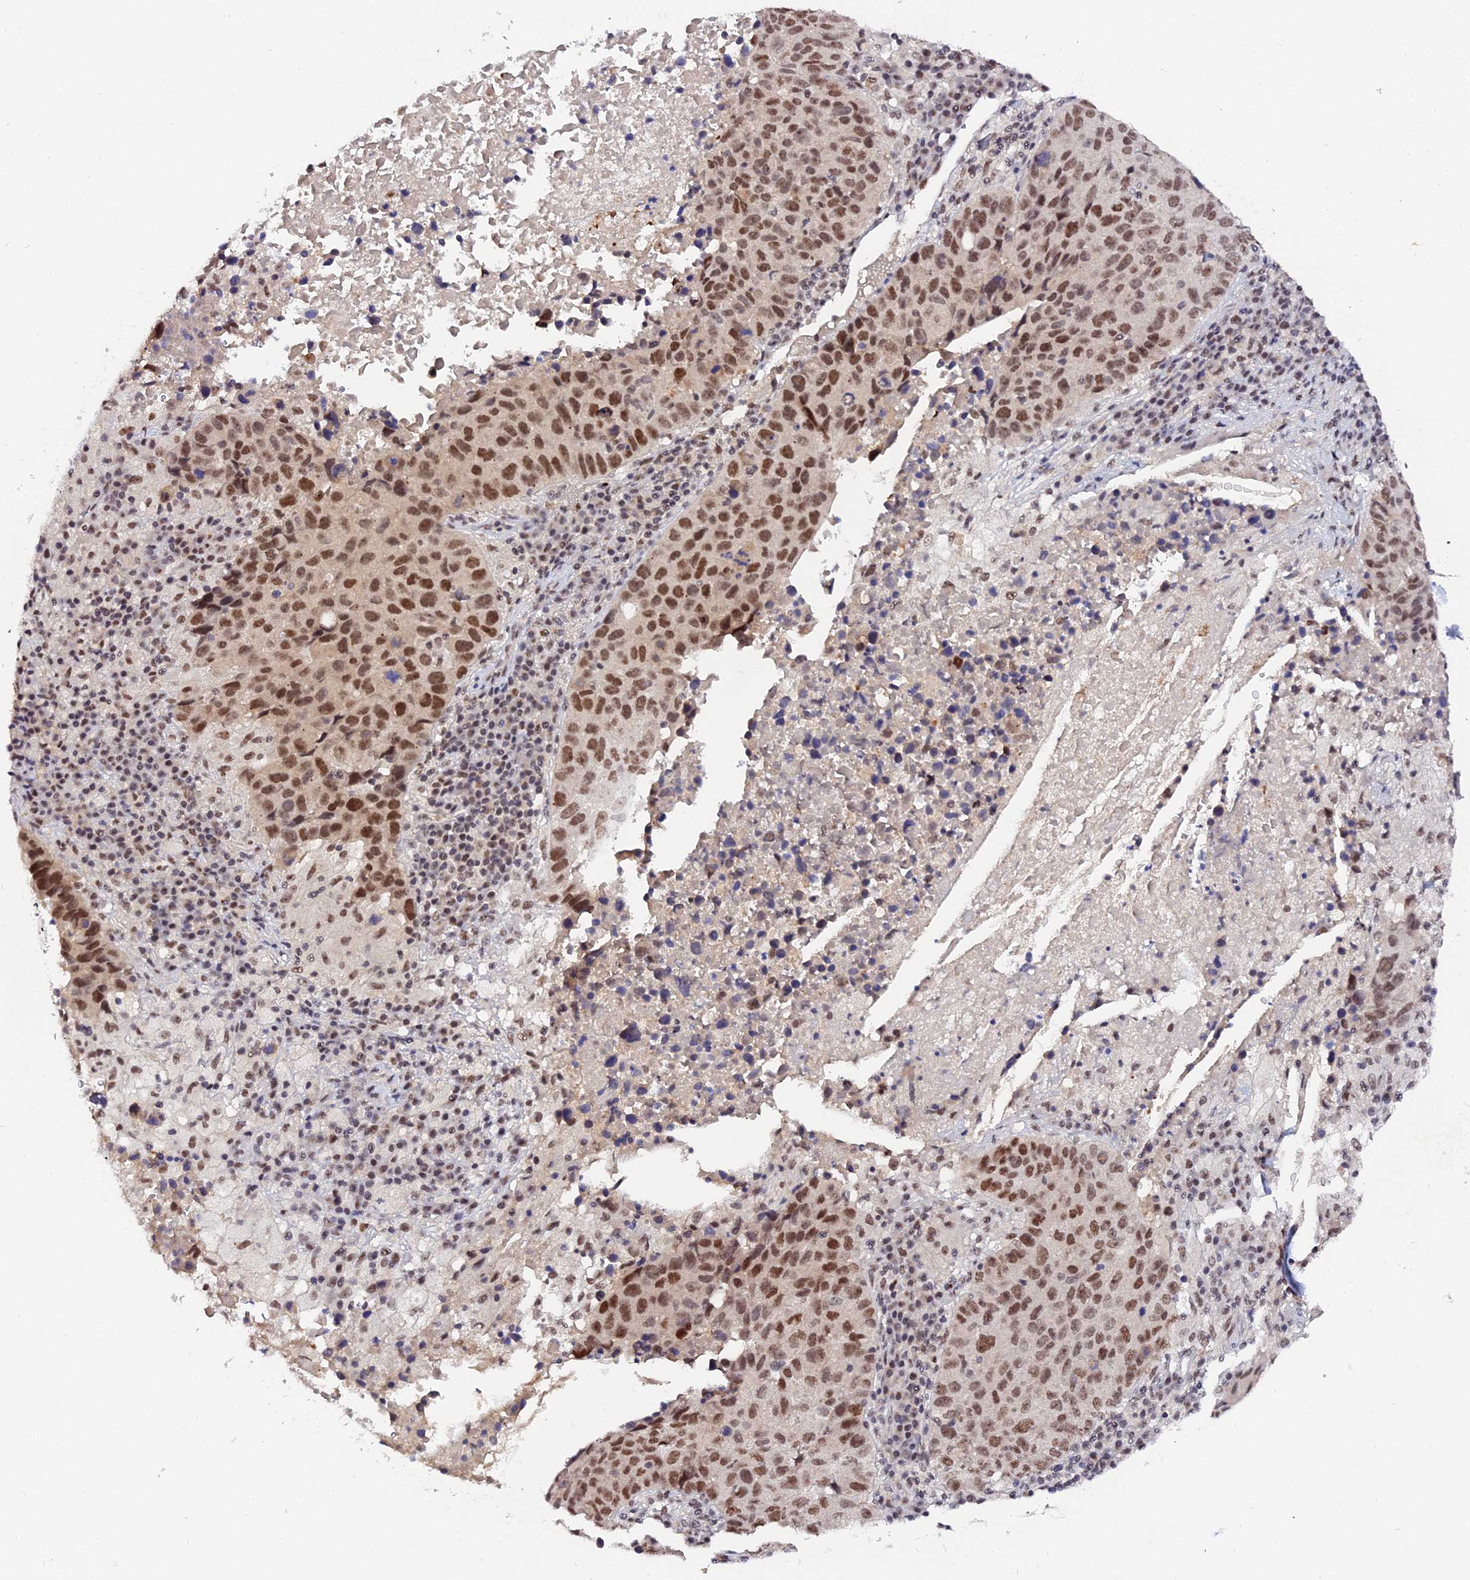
{"staining": {"intensity": "moderate", "quantity": ">75%", "location": "nuclear"}, "tissue": "lung cancer", "cell_type": "Tumor cells", "image_type": "cancer", "snomed": [{"axis": "morphology", "description": "Squamous cell carcinoma, NOS"}, {"axis": "topography", "description": "Lung"}], "caption": "Immunohistochemistry (IHC) (DAB (3,3'-diaminobenzidine)) staining of human squamous cell carcinoma (lung) demonstrates moderate nuclear protein expression in about >75% of tumor cells.", "gene": "EXOSC3", "patient": {"sex": "male", "age": 73}}